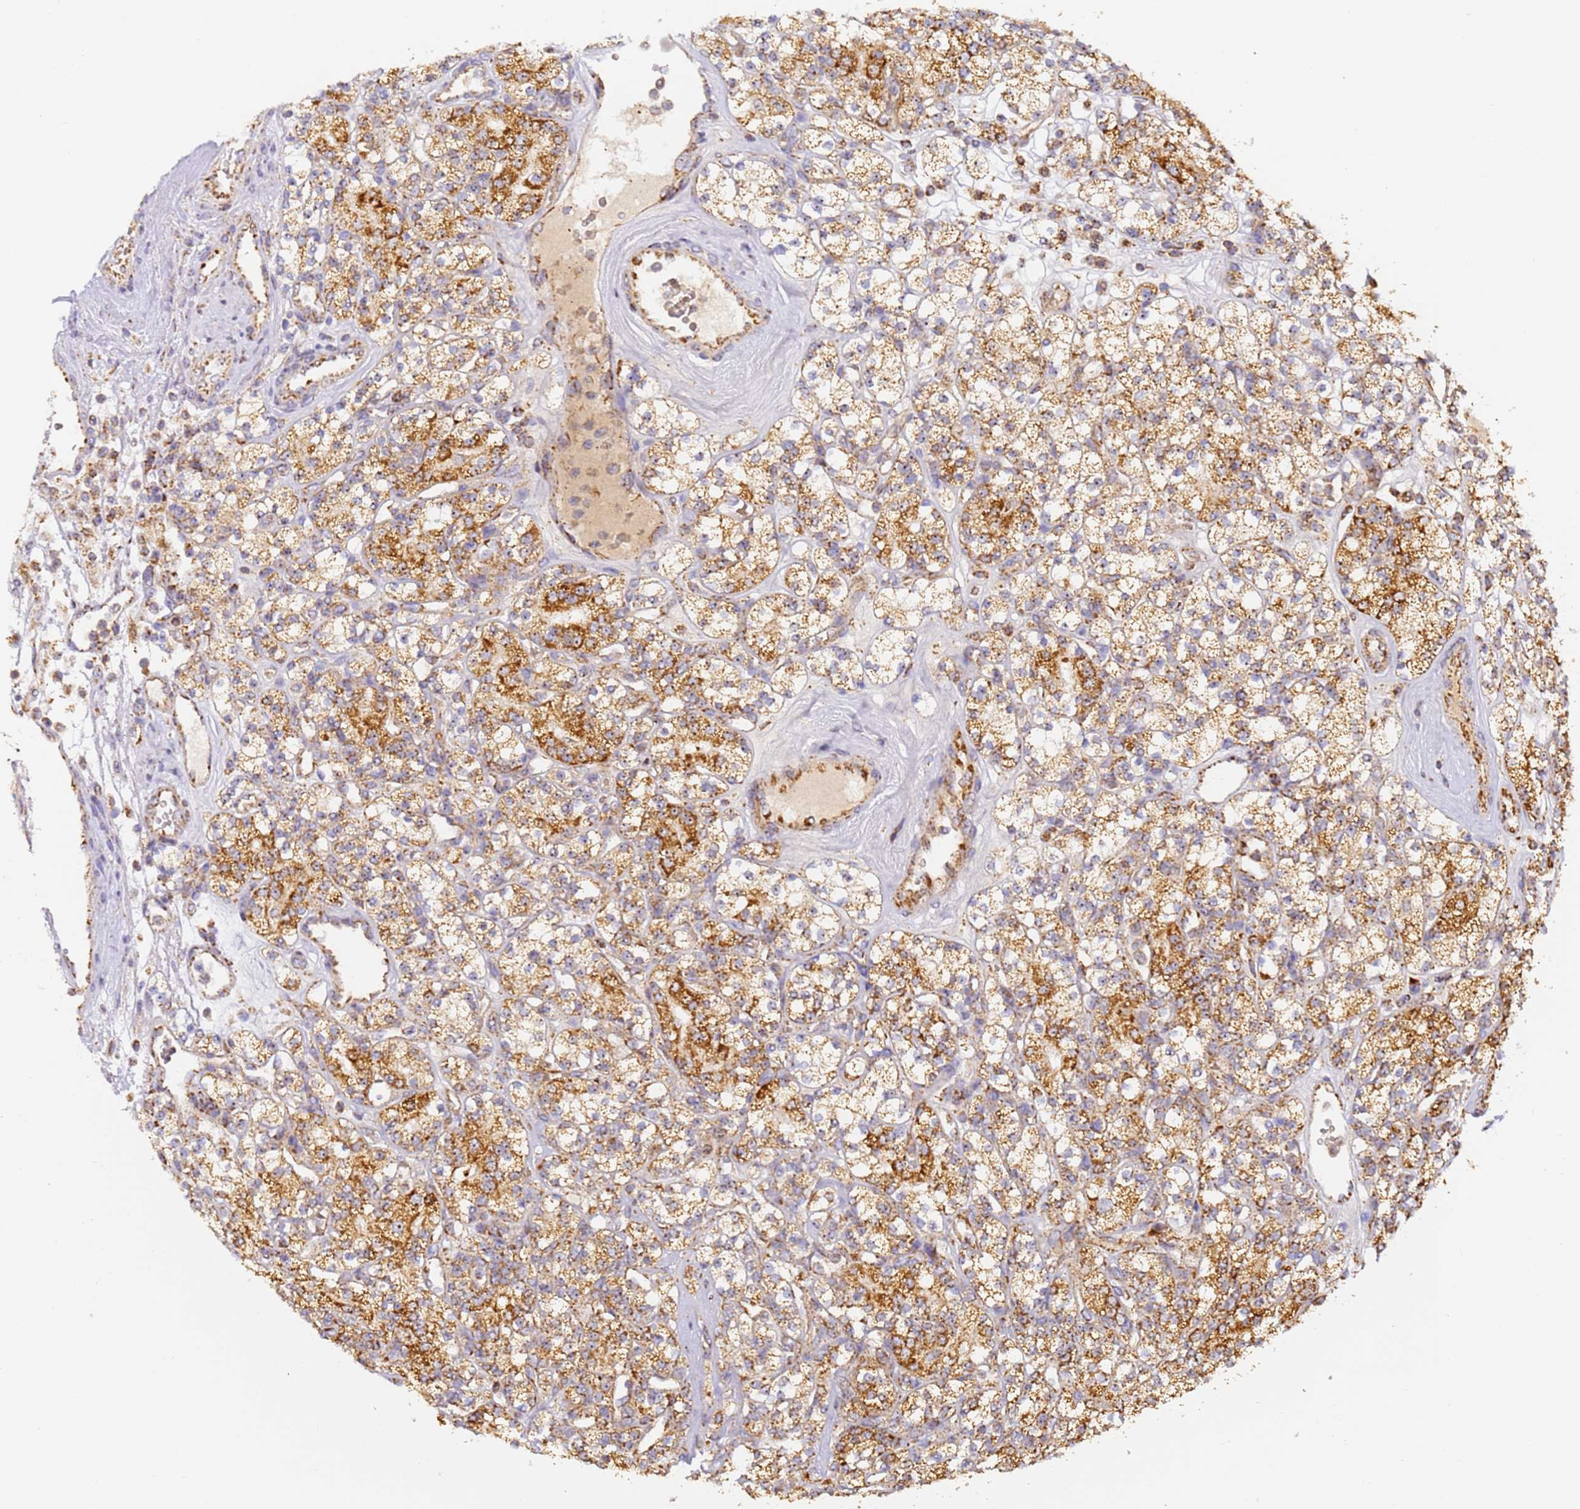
{"staining": {"intensity": "moderate", "quantity": ">75%", "location": "cytoplasmic/membranous"}, "tissue": "renal cancer", "cell_type": "Tumor cells", "image_type": "cancer", "snomed": [{"axis": "morphology", "description": "Adenocarcinoma, NOS"}, {"axis": "topography", "description": "Kidney"}], "caption": "Protein analysis of renal cancer tissue reveals moderate cytoplasmic/membranous expression in about >75% of tumor cells. Using DAB (brown) and hematoxylin (blue) stains, captured at high magnification using brightfield microscopy.", "gene": "FRG2C", "patient": {"sex": "male", "age": 77}}